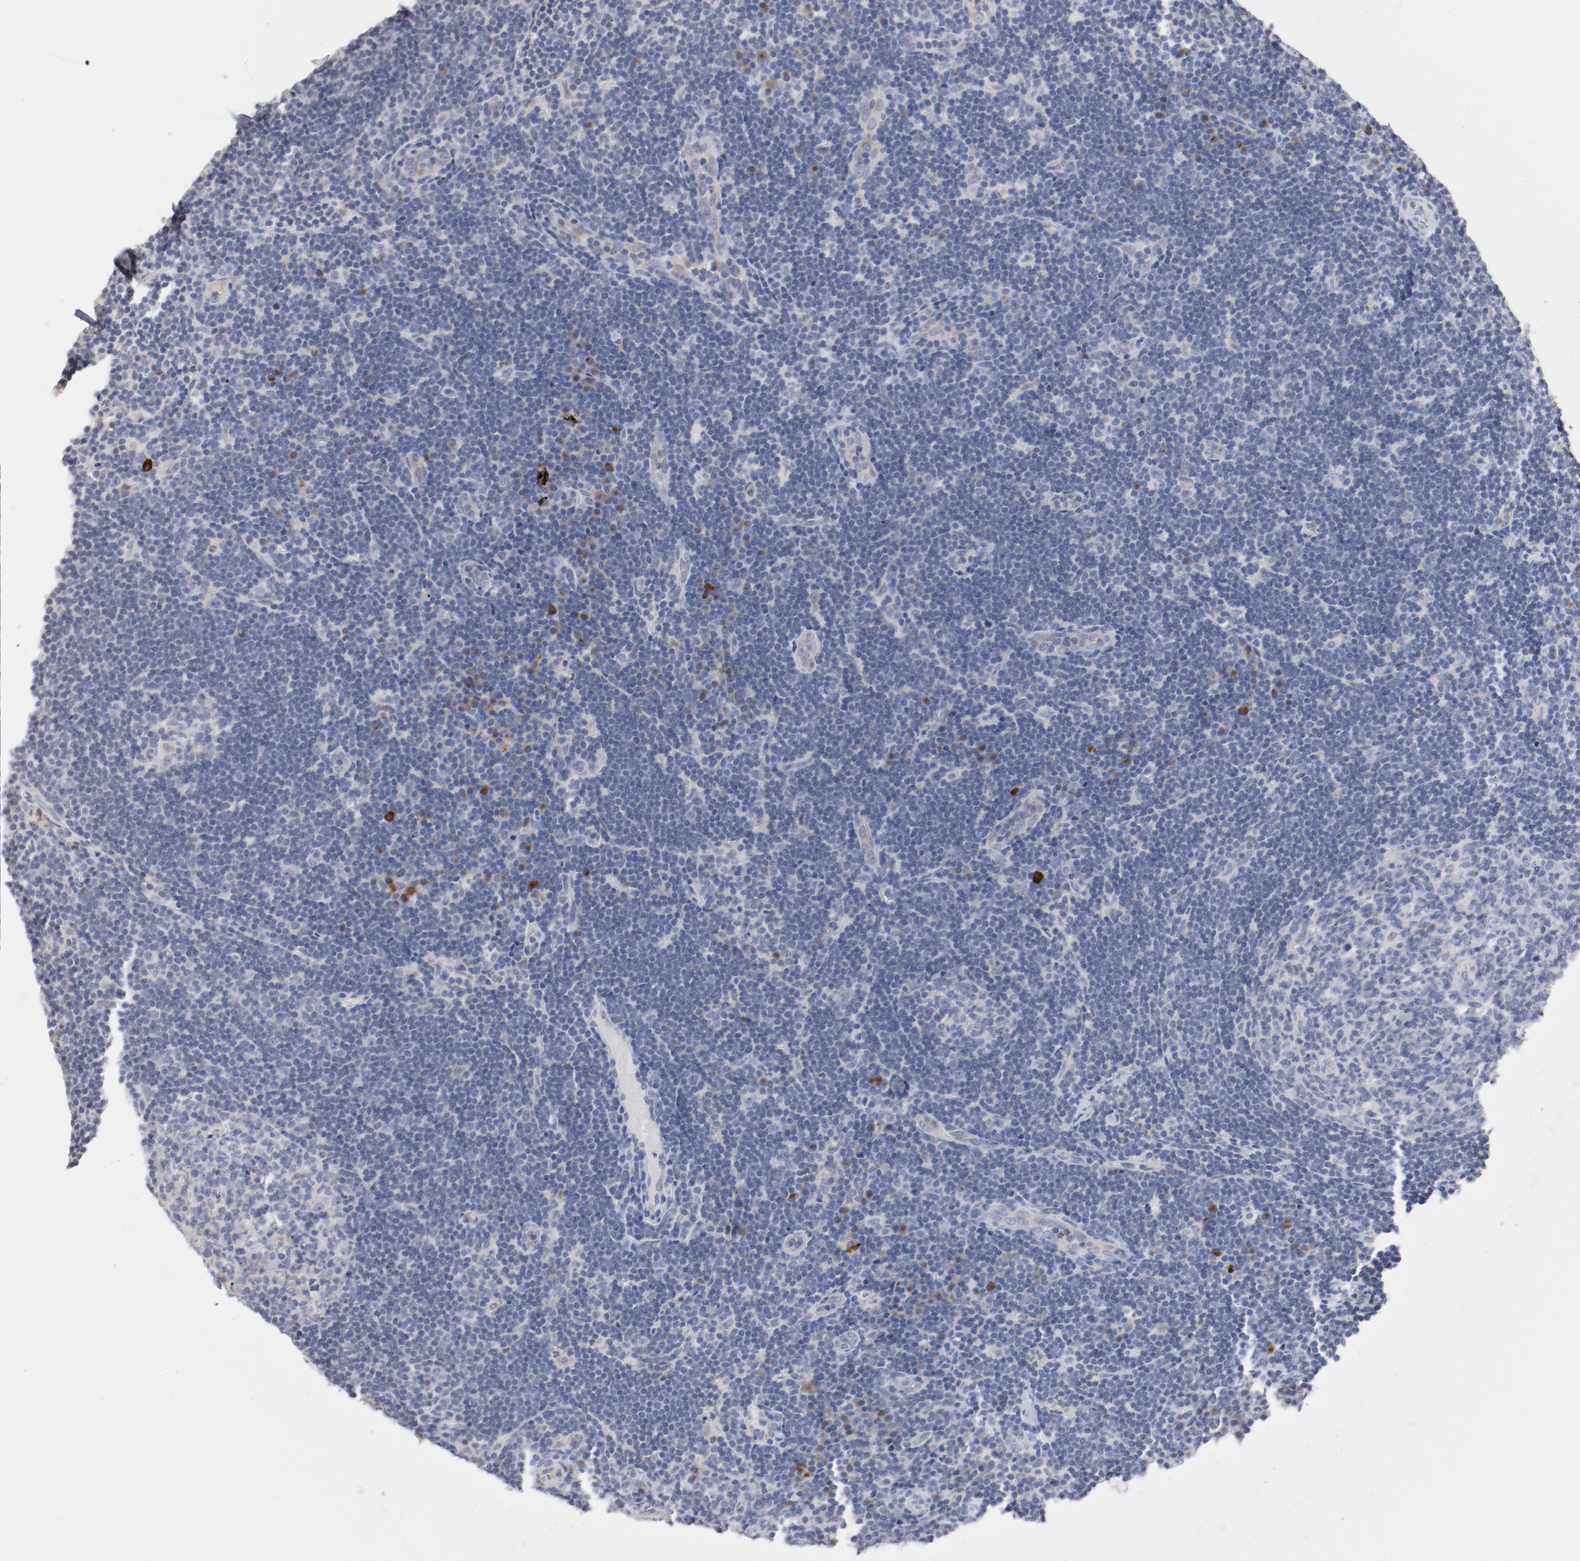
{"staining": {"intensity": "negative", "quantity": "none", "location": "none"}, "tissue": "lymph node", "cell_type": "Germinal center cells", "image_type": "normal", "snomed": [{"axis": "morphology", "description": "Normal tissue, NOS"}, {"axis": "morphology", "description": "Squamous cell carcinoma, metastatic, NOS"}, {"axis": "topography", "description": "Lymph node"}], "caption": "Immunohistochemistry of benign human lymph node reveals no positivity in germinal center cells. (Stains: DAB (3,3'-diaminobenzidine) immunohistochemistry with hematoxylin counter stain, Microscopy: brightfield microscopy at high magnification).", "gene": "AK7", "patient": {"sex": "female", "age": 53}}